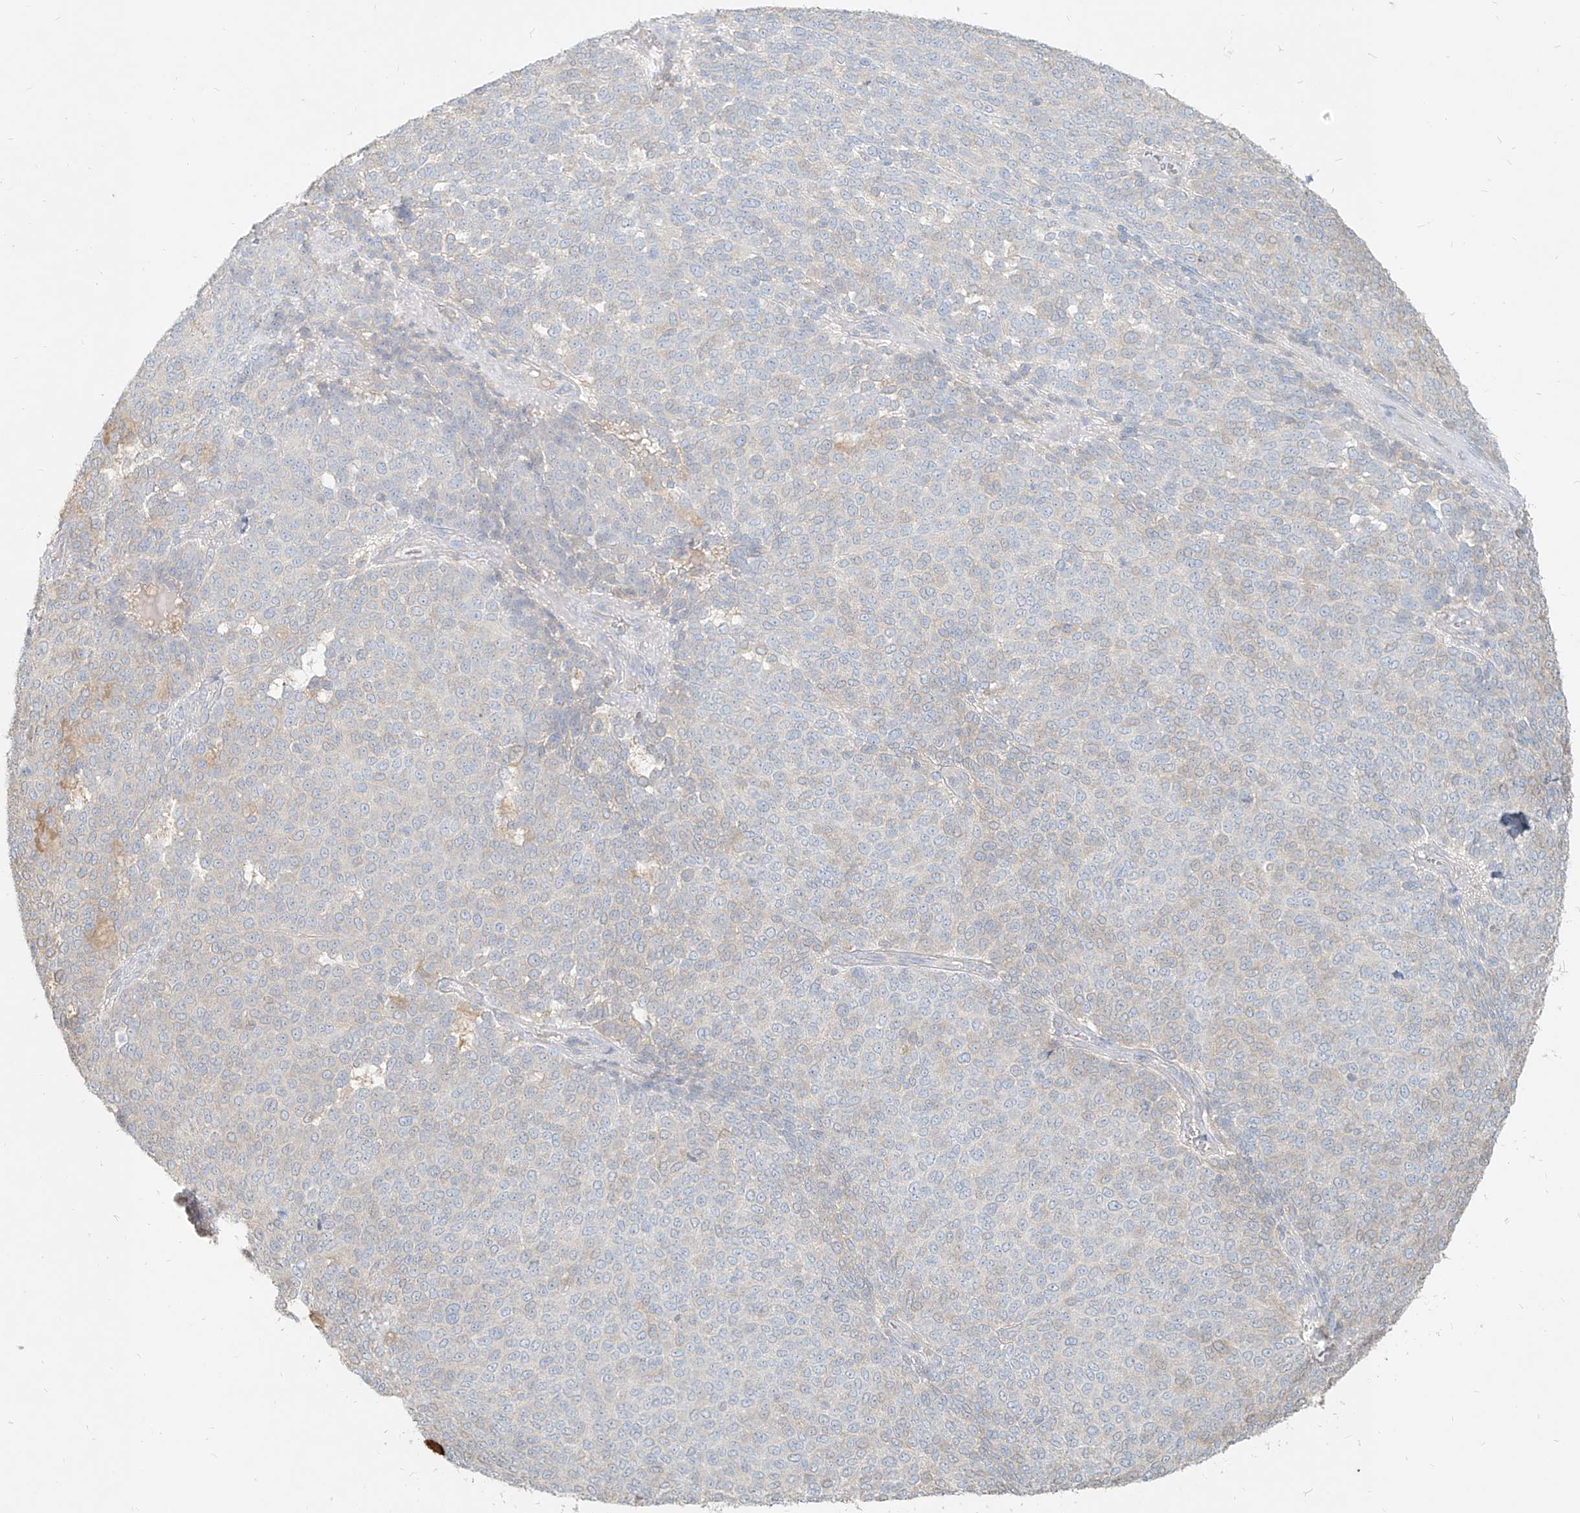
{"staining": {"intensity": "negative", "quantity": "none", "location": "none"}, "tissue": "melanoma", "cell_type": "Tumor cells", "image_type": "cancer", "snomed": [{"axis": "morphology", "description": "Malignant melanoma, NOS"}, {"axis": "topography", "description": "Skin"}], "caption": "Melanoma stained for a protein using immunohistochemistry demonstrates no expression tumor cells.", "gene": "PGD", "patient": {"sex": "male", "age": 49}}